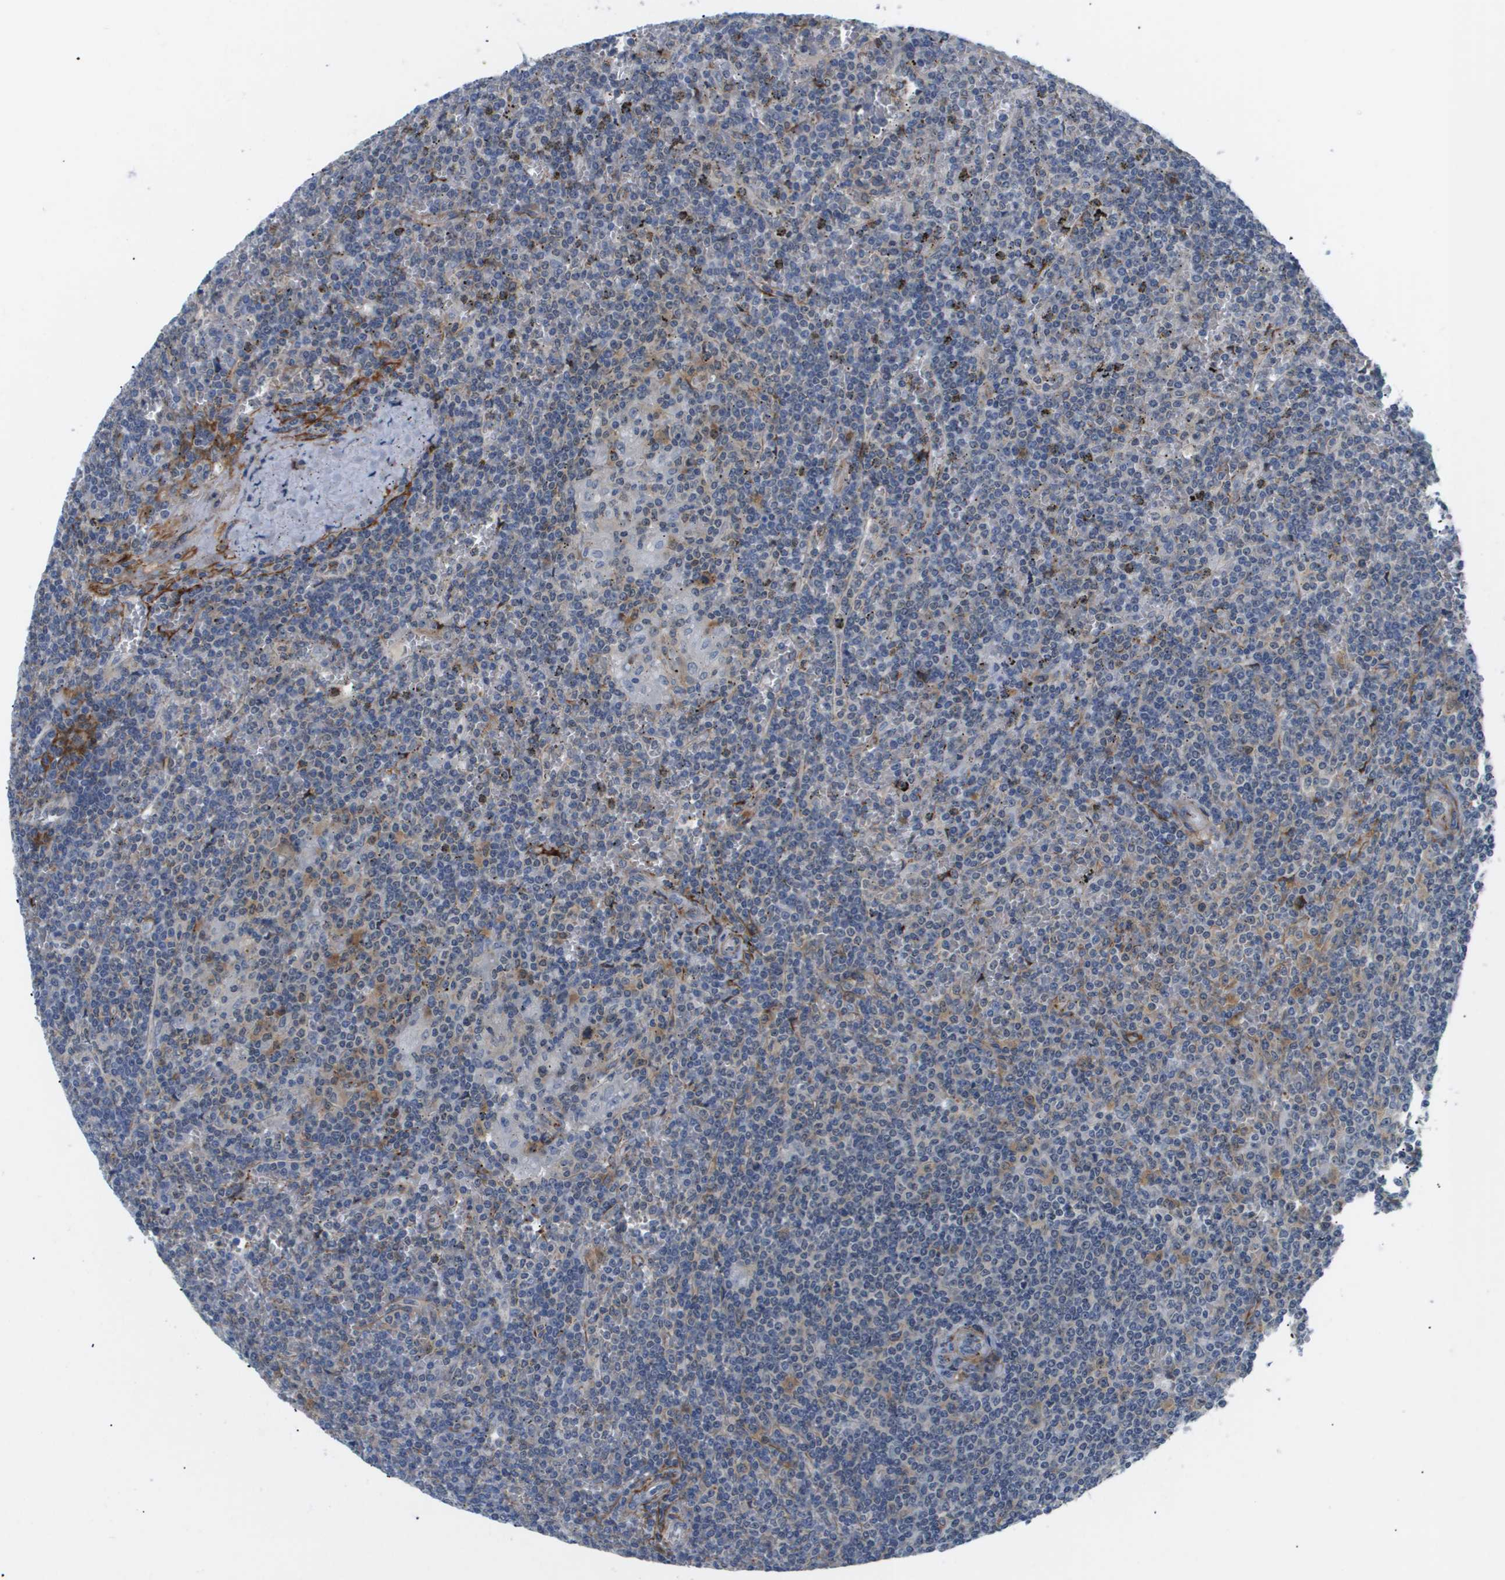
{"staining": {"intensity": "negative", "quantity": "none", "location": "none"}, "tissue": "lymphoma", "cell_type": "Tumor cells", "image_type": "cancer", "snomed": [{"axis": "morphology", "description": "Malignant lymphoma, non-Hodgkin's type, Low grade"}, {"axis": "topography", "description": "Spleen"}], "caption": "Tumor cells are negative for protein expression in human lymphoma. (DAB (3,3'-diaminobenzidine) IHC visualized using brightfield microscopy, high magnification).", "gene": "OTUD5", "patient": {"sex": "female", "age": 19}}